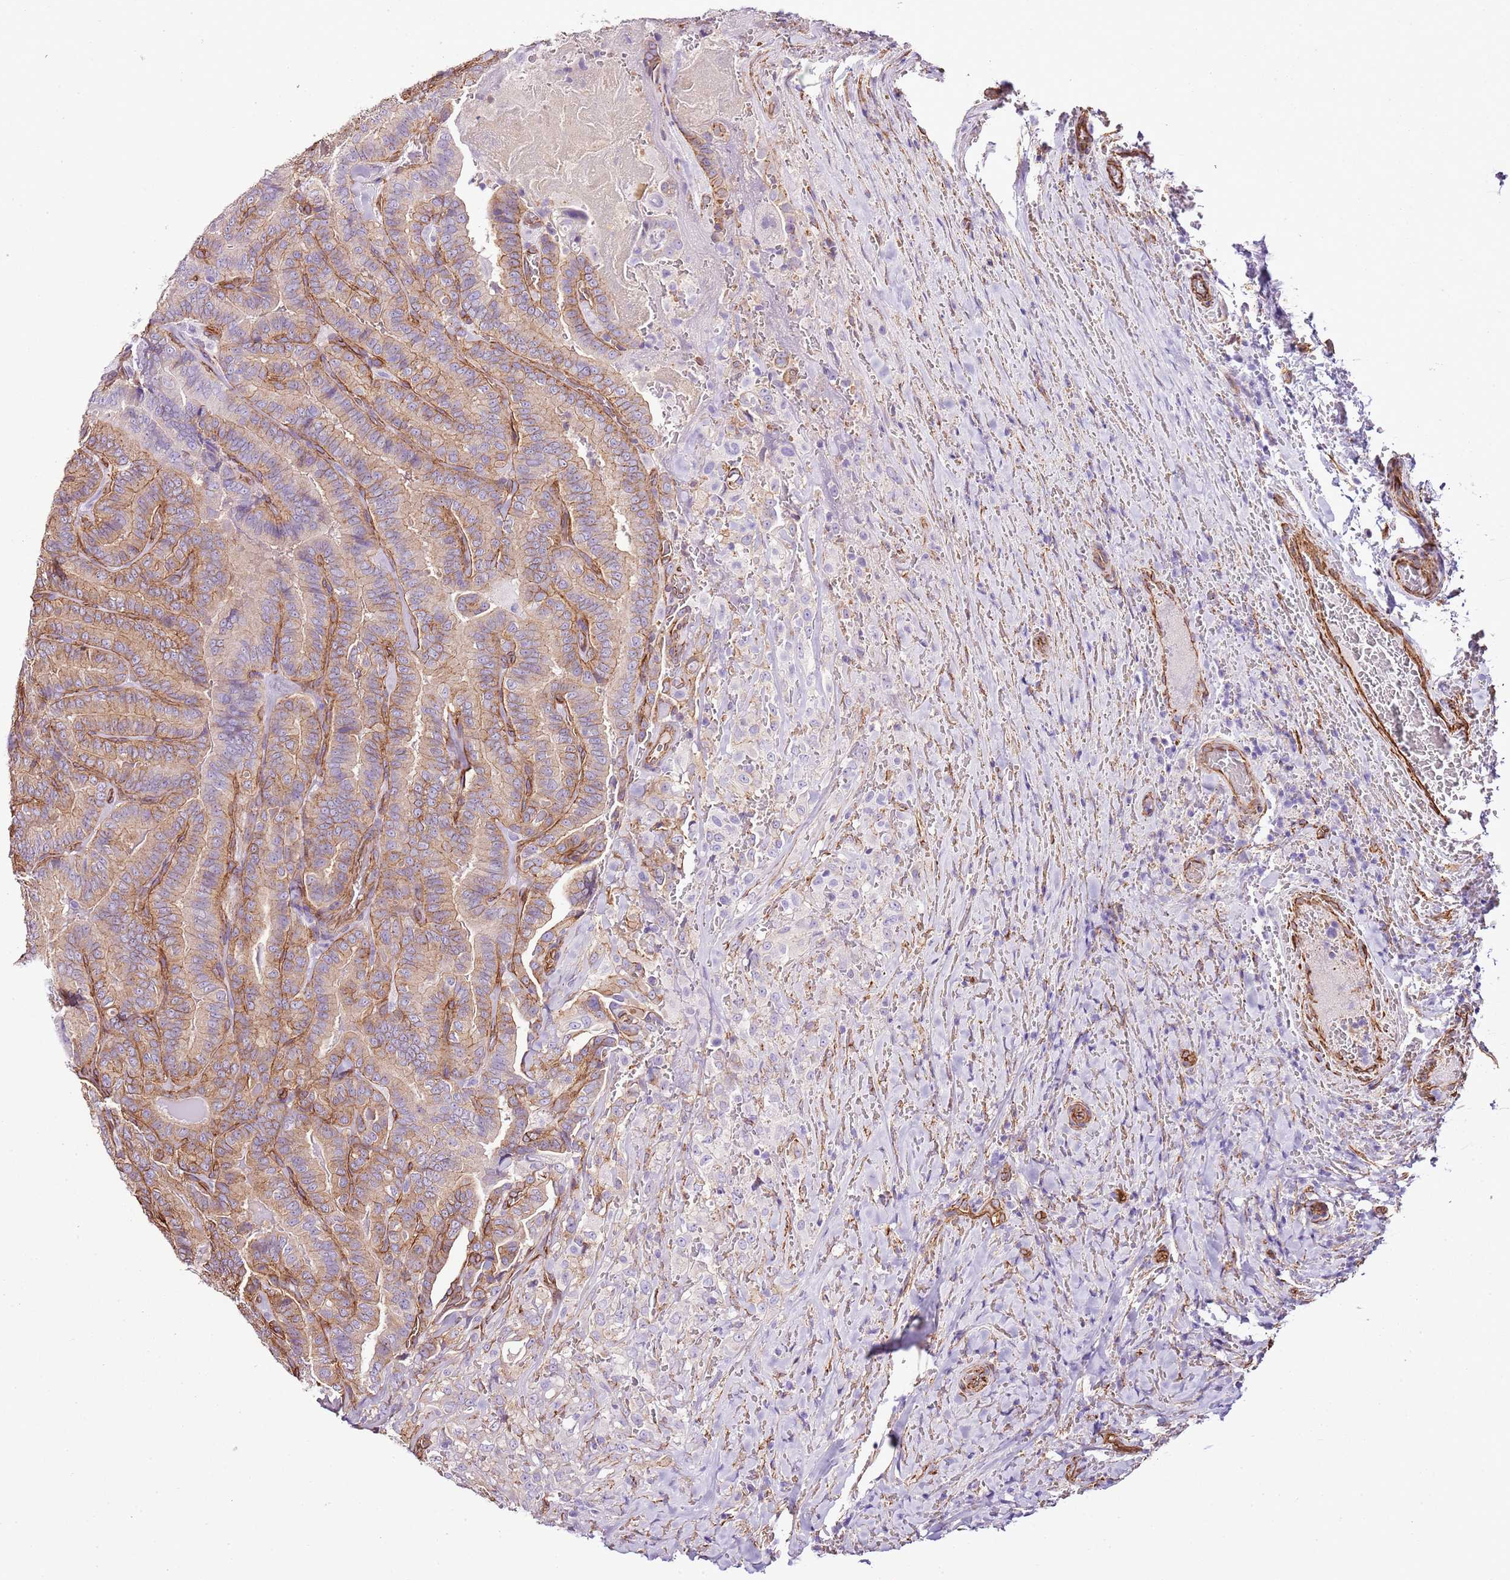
{"staining": {"intensity": "moderate", "quantity": ">75%", "location": "cytoplasmic/membranous"}, "tissue": "thyroid cancer", "cell_type": "Tumor cells", "image_type": "cancer", "snomed": [{"axis": "morphology", "description": "Papillary adenocarcinoma, NOS"}, {"axis": "topography", "description": "Thyroid gland"}], "caption": "An immunohistochemistry (IHC) histopathology image of tumor tissue is shown. Protein staining in brown shows moderate cytoplasmic/membranous positivity in thyroid cancer (papillary adenocarcinoma) within tumor cells. (DAB IHC, brown staining for protein, blue staining for nuclei).", "gene": "CTDSPL", "patient": {"sex": "male", "age": 61}}